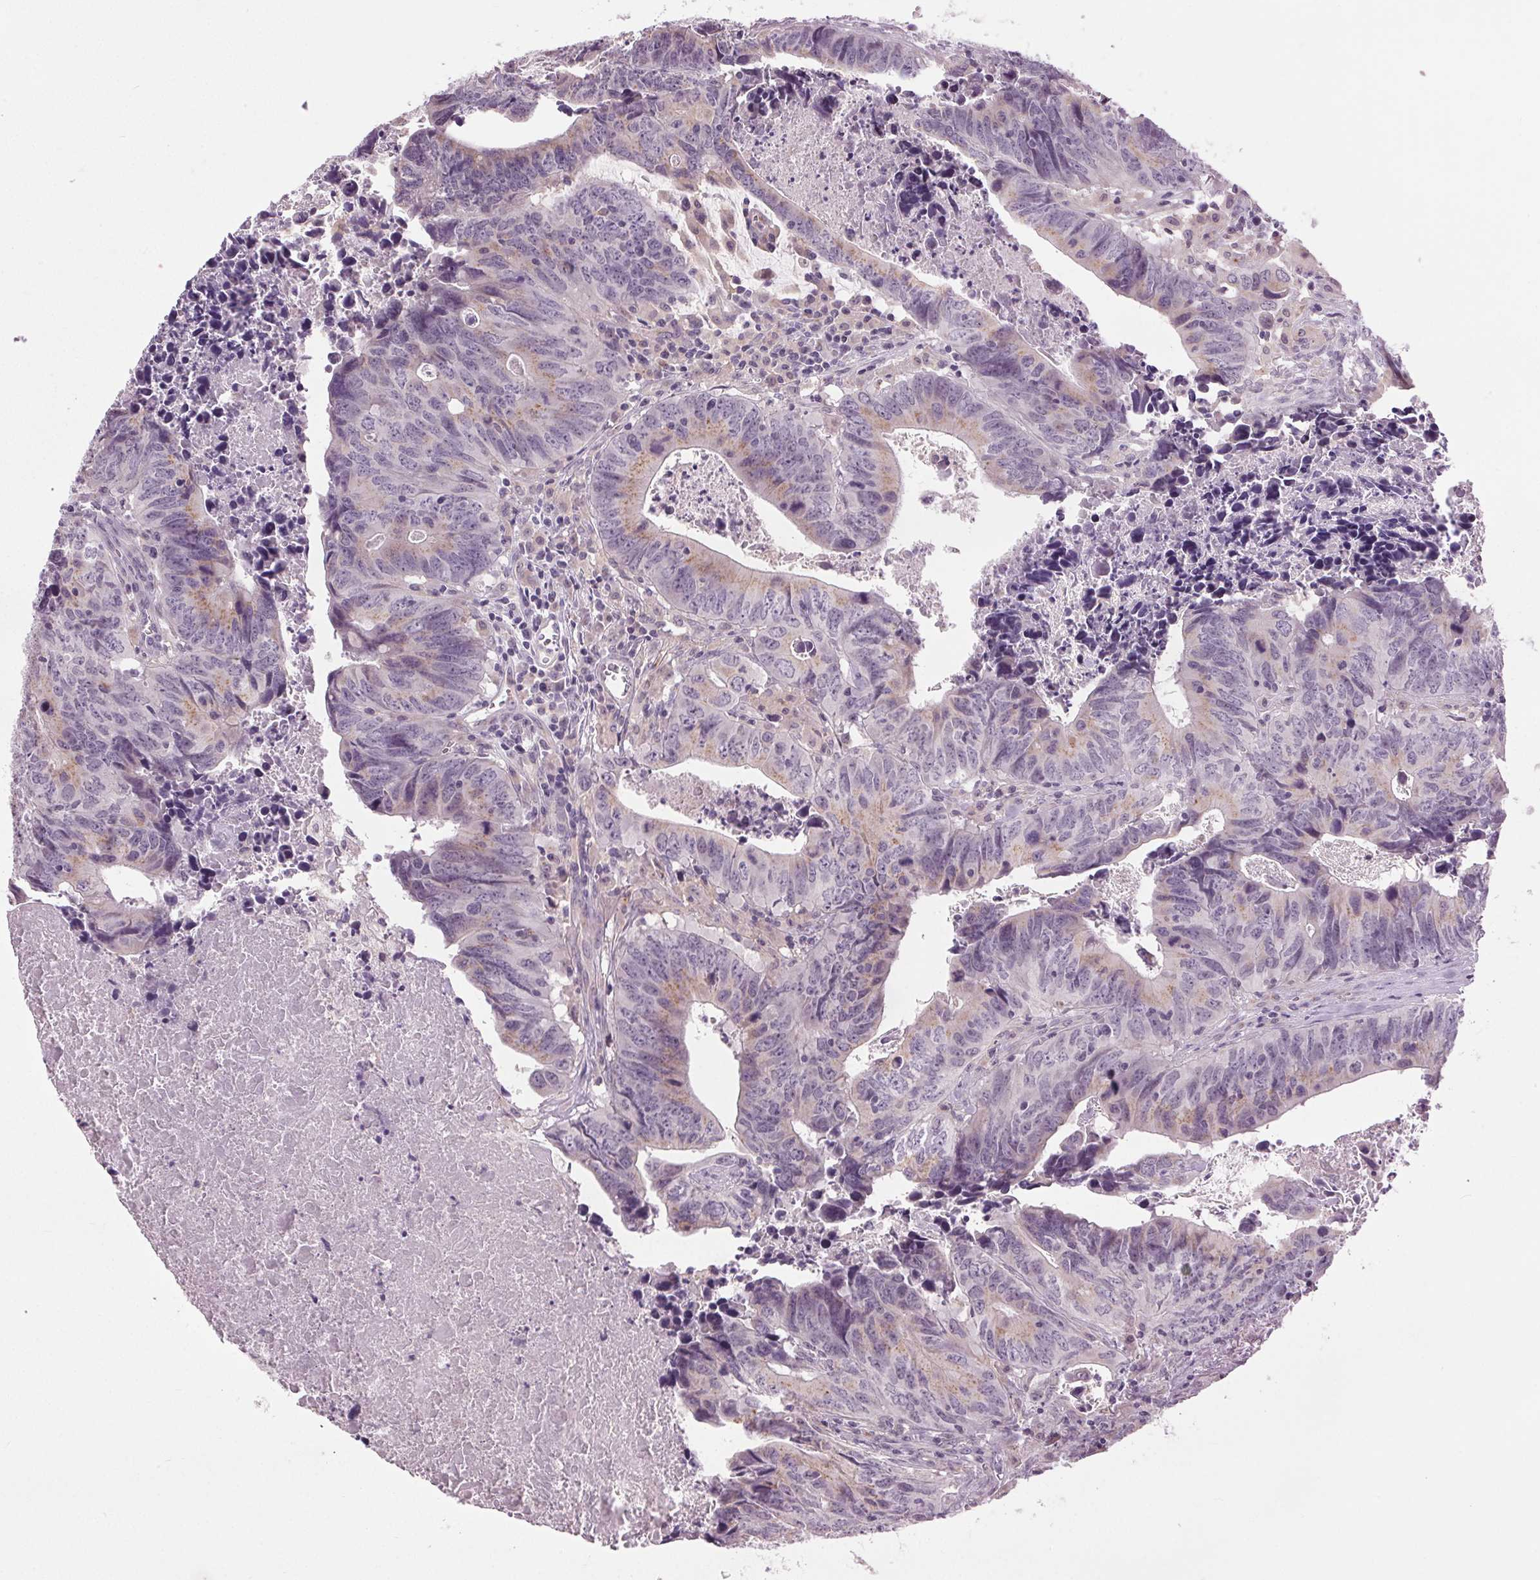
{"staining": {"intensity": "weak", "quantity": "25%-75%", "location": "cytoplasmic/membranous"}, "tissue": "colorectal cancer", "cell_type": "Tumor cells", "image_type": "cancer", "snomed": [{"axis": "morphology", "description": "Adenocarcinoma, NOS"}, {"axis": "topography", "description": "Colon"}], "caption": "This is a photomicrograph of immunohistochemistry (IHC) staining of colorectal adenocarcinoma, which shows weak positivity in the cytoplasmic/membranous of tumor cells.", "gene": "BSDC1", "patient": {"sex": "female", "age": 82}}